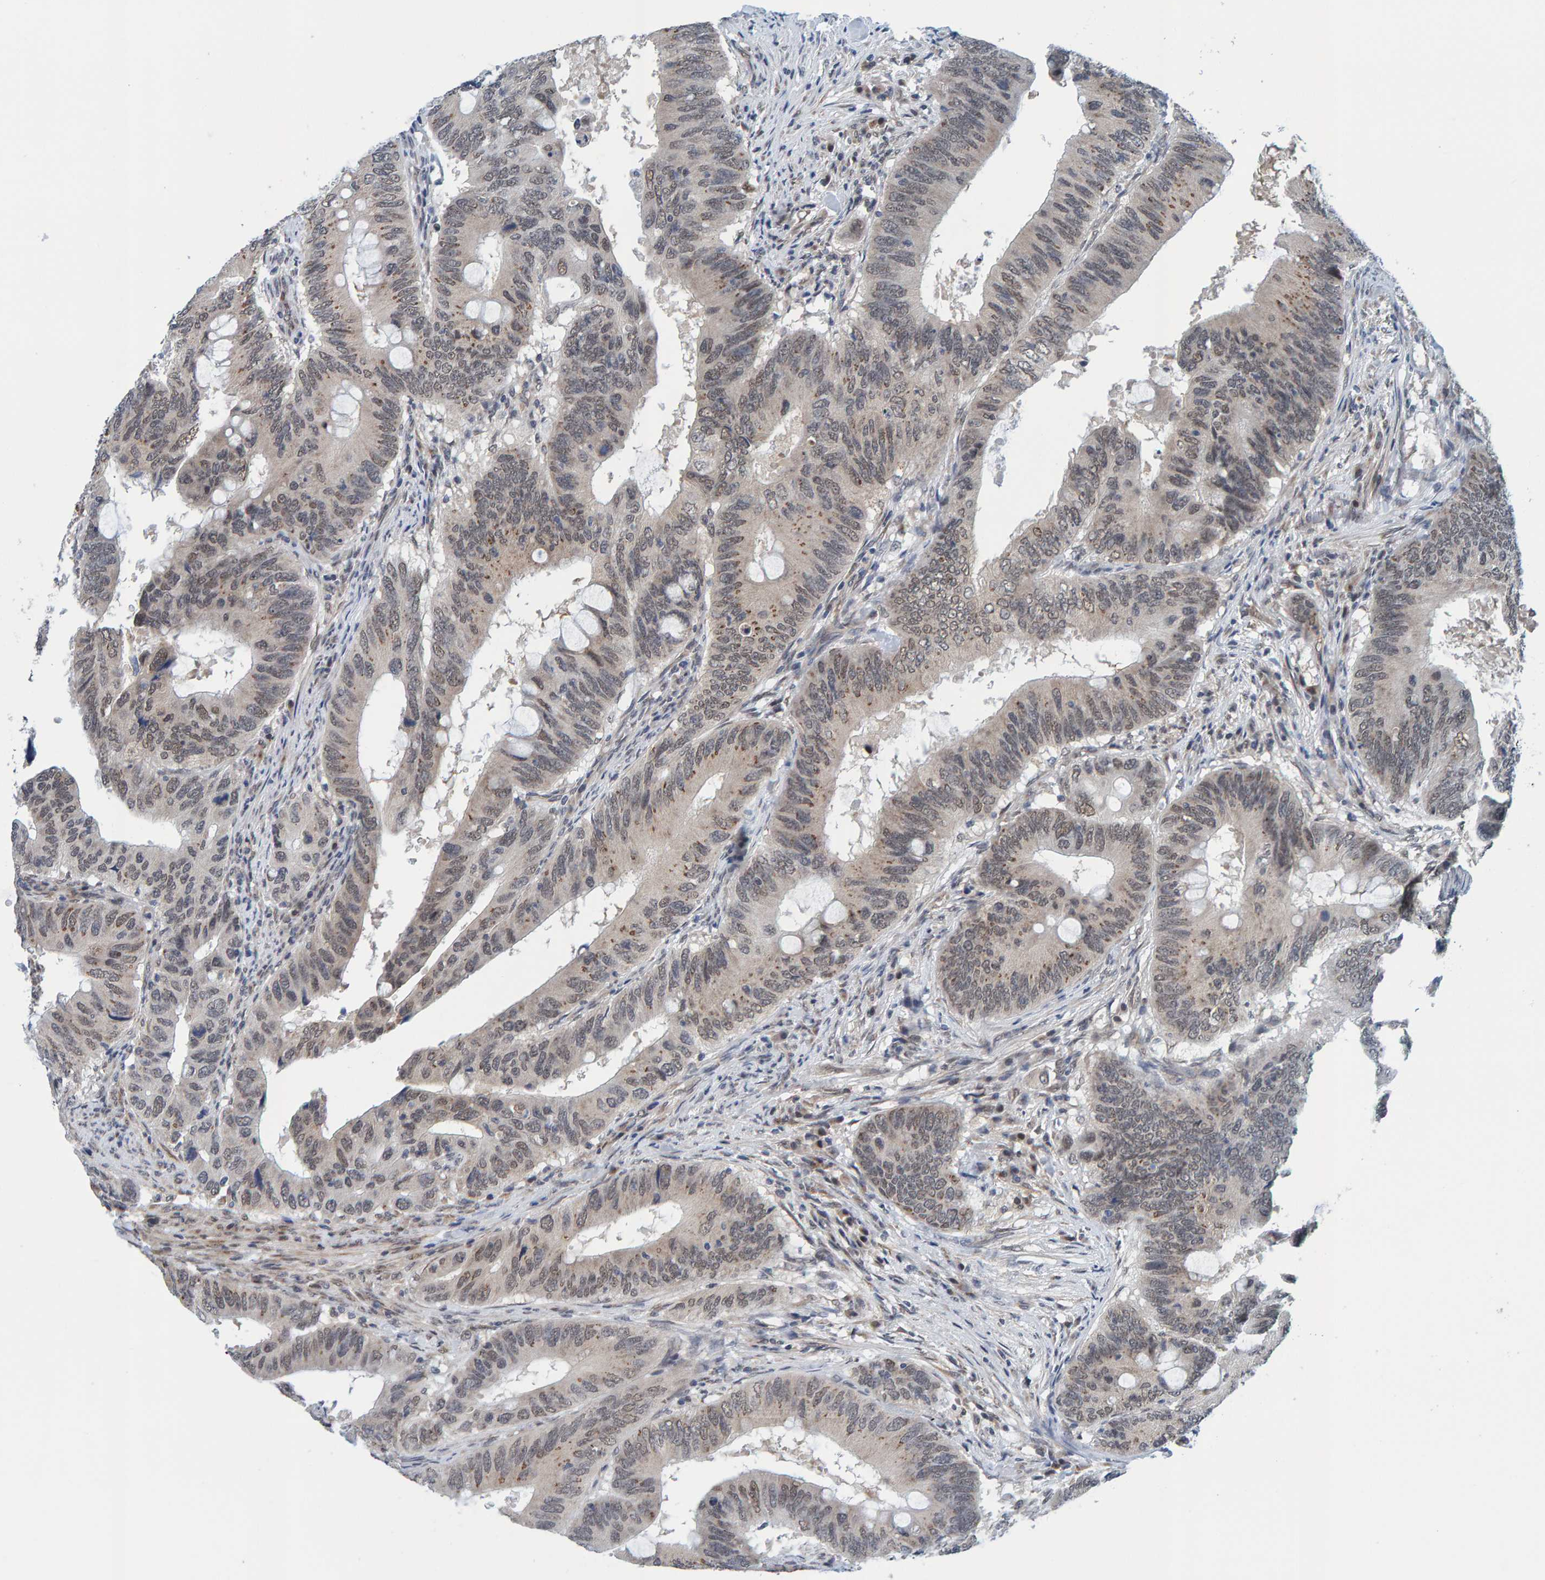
{"staining": {"intensity": "weak", "quantity": "25%-75%", "location": "cytoplasmic/membranous,nuclear"}, "tissue": "colorectal cancer", "cell_type": "Tumor cells", "image_type": "cancer", "snomed": [{"axis": "morphology", "description": "Adenocarcinoma, NOS"}, {"axis": "topography", "description": "Colon"}], "caption": "Immunohistochemistry (DAB) staining of colorectal cancer exhibits weak cytoplasmic/membranous and nuclear protein expression in about 25%-75% of tumor cells.", "gene": "SCRN2", "patient": {"sex": "male", "age": 71}}